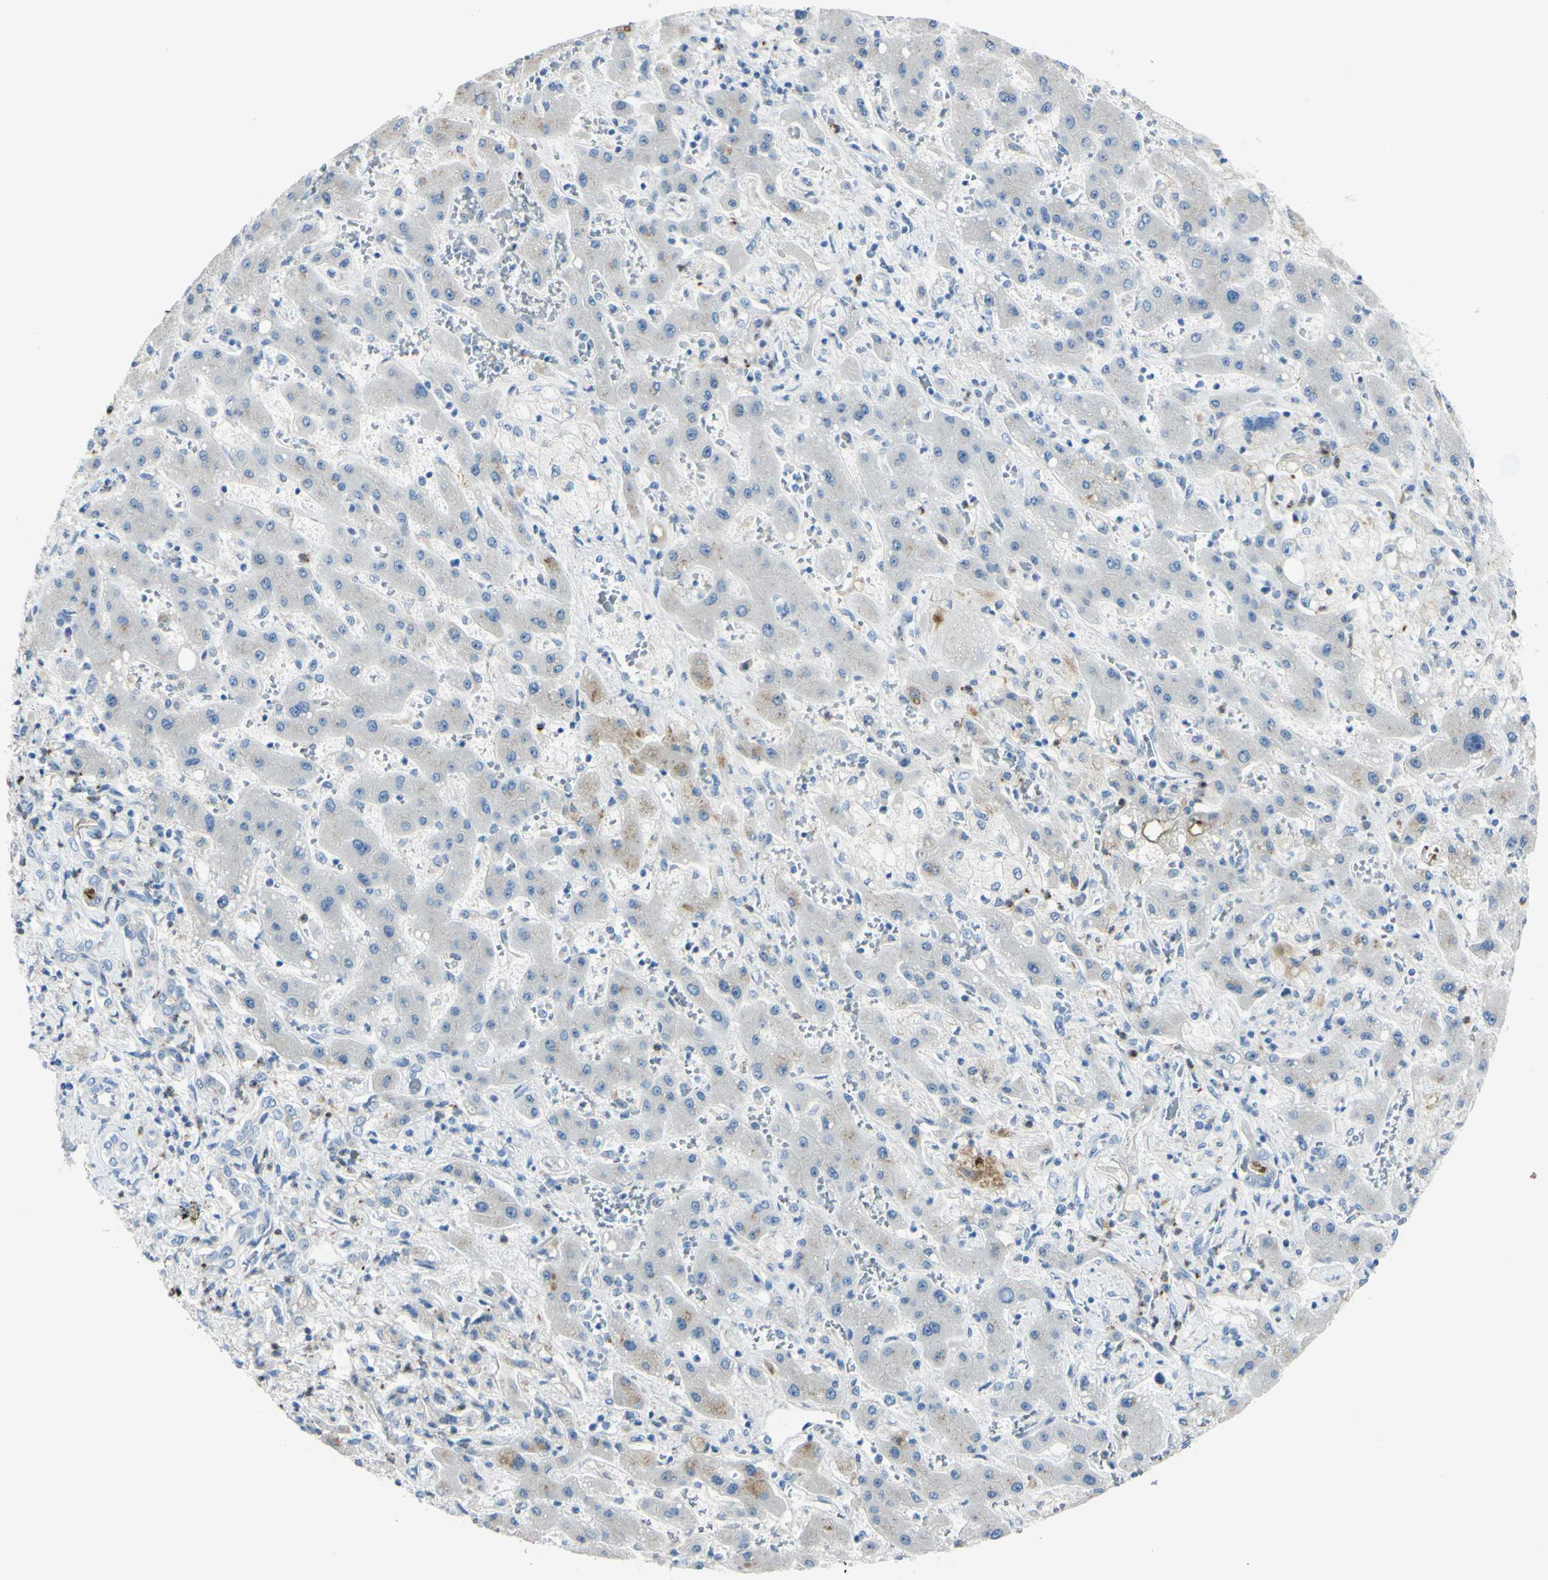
{"staining": {"intensity": "weak", "quantity": "<25%", "location": "cytoplasmic/membranous"}, "tissue": "liver cancer", "cell_type": "Tumor cells", "image_type": "cancer", "snomed": [{"axis": "morphology", "description": "Cholangiocarcinoma"}, {"axis": "topography", "description": "Liver"}], "caption": "A photomicrograph of liver cancer (cholangiocarcinoma) stained for a protein exhibits no brown staining in tumor cells. The staining is performed using DAB brown chromogen with nuclei counter-stained in using hematoxylin.", "gene": "ZNF557", "patient": {"sex": "male", "age": 50}}